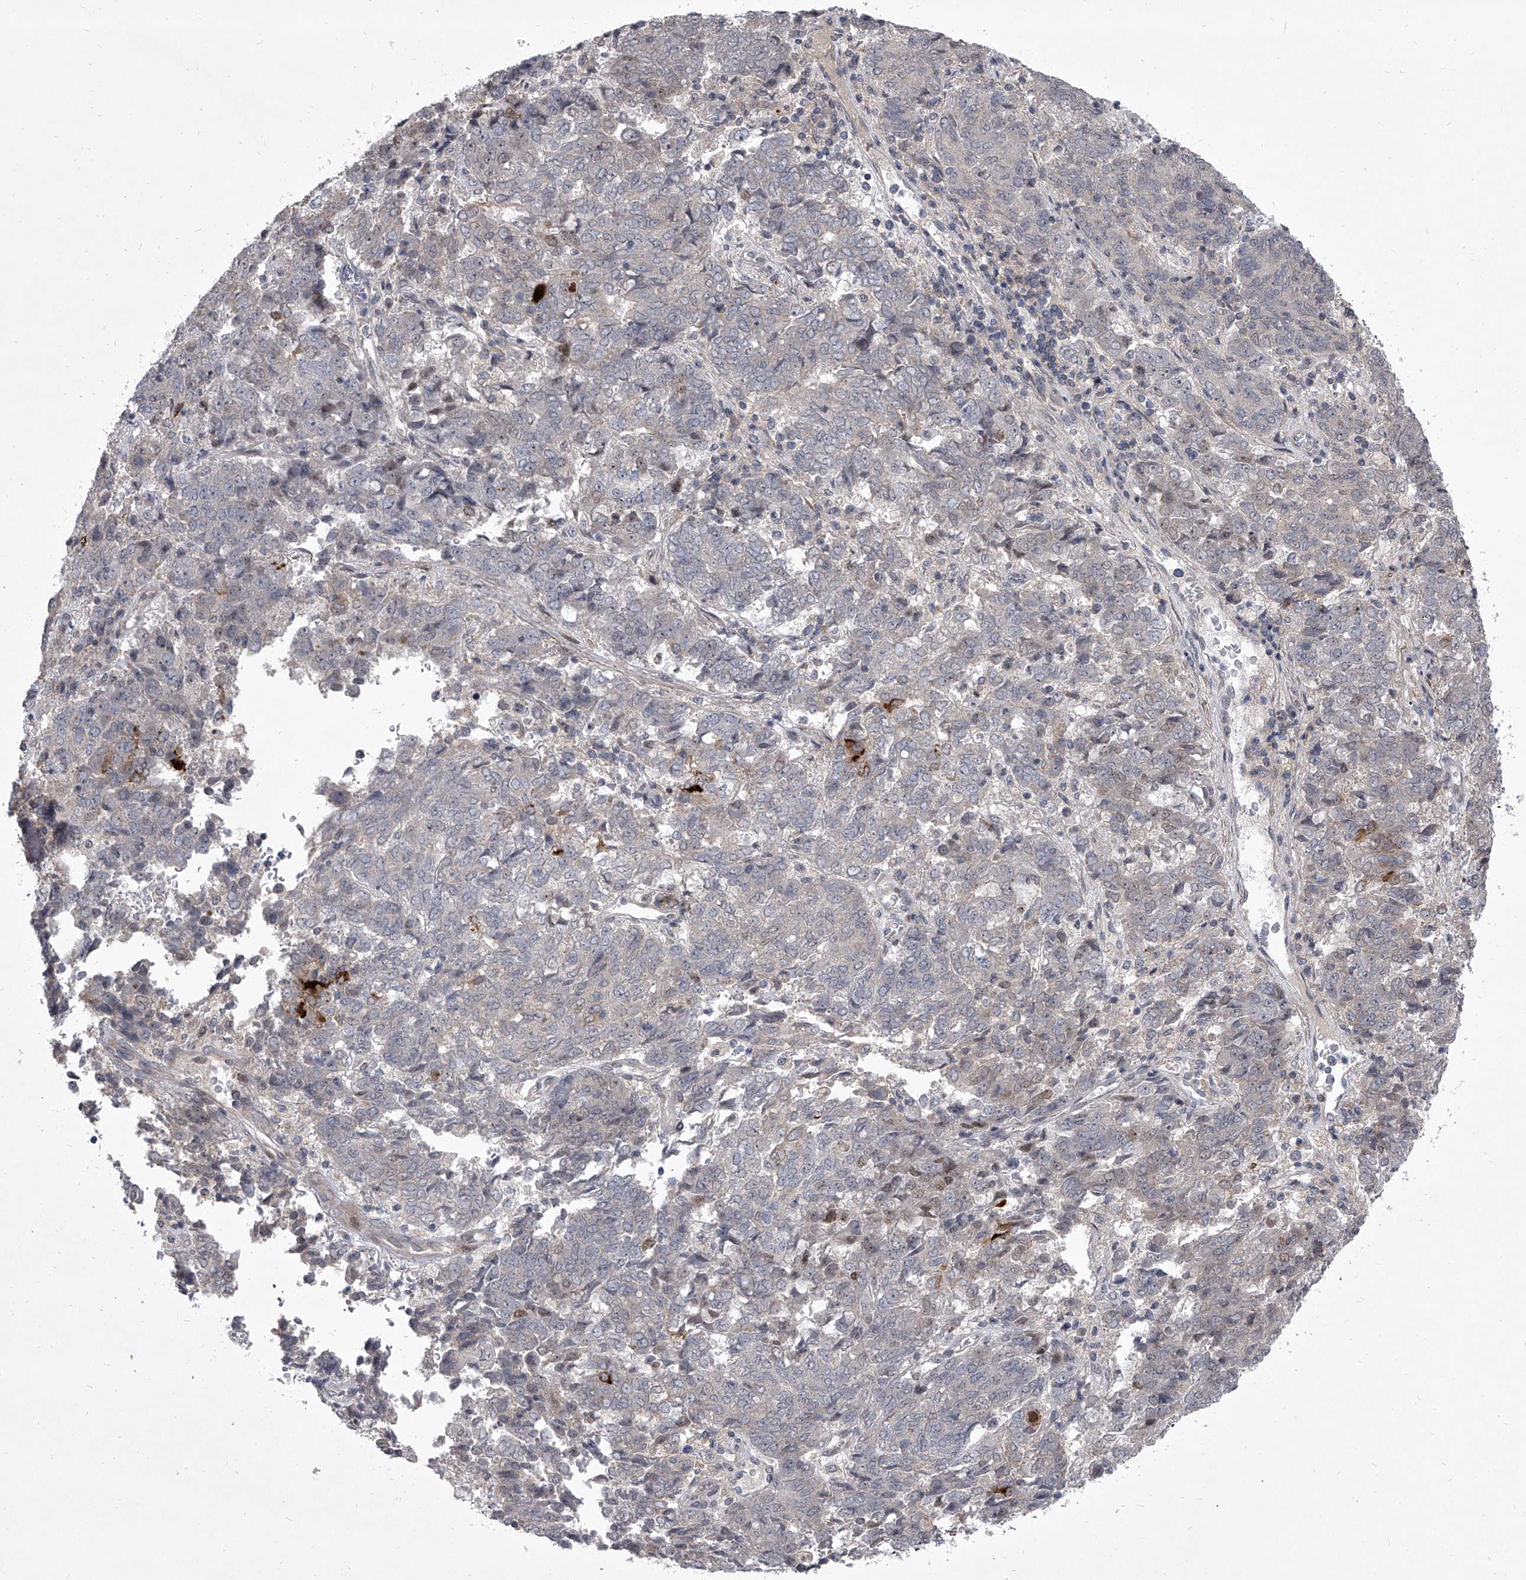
{"staining": {"intensity": "negative", "quantity": "none", "location": "none"}, "tissue": "endometrial cancer", "cell_type": "Tumor cells", "image_type": "cancer", "snomed": [{"axis": "morphology", "description": "Adenocarcinoma, NOS"}, {"axis": "topography", "description": "Endometrium"}], "caption": "Photomicrograph shows no significant protein positivity in tumor cells of endometrial cancer. Brightfield microscopy of immunohistochemistry stained with DAB (brown) and hematoxylin (blue), captured at high magnification.", "gene": "HEATR6", "patient": {"sex": "female", "age": 80}}